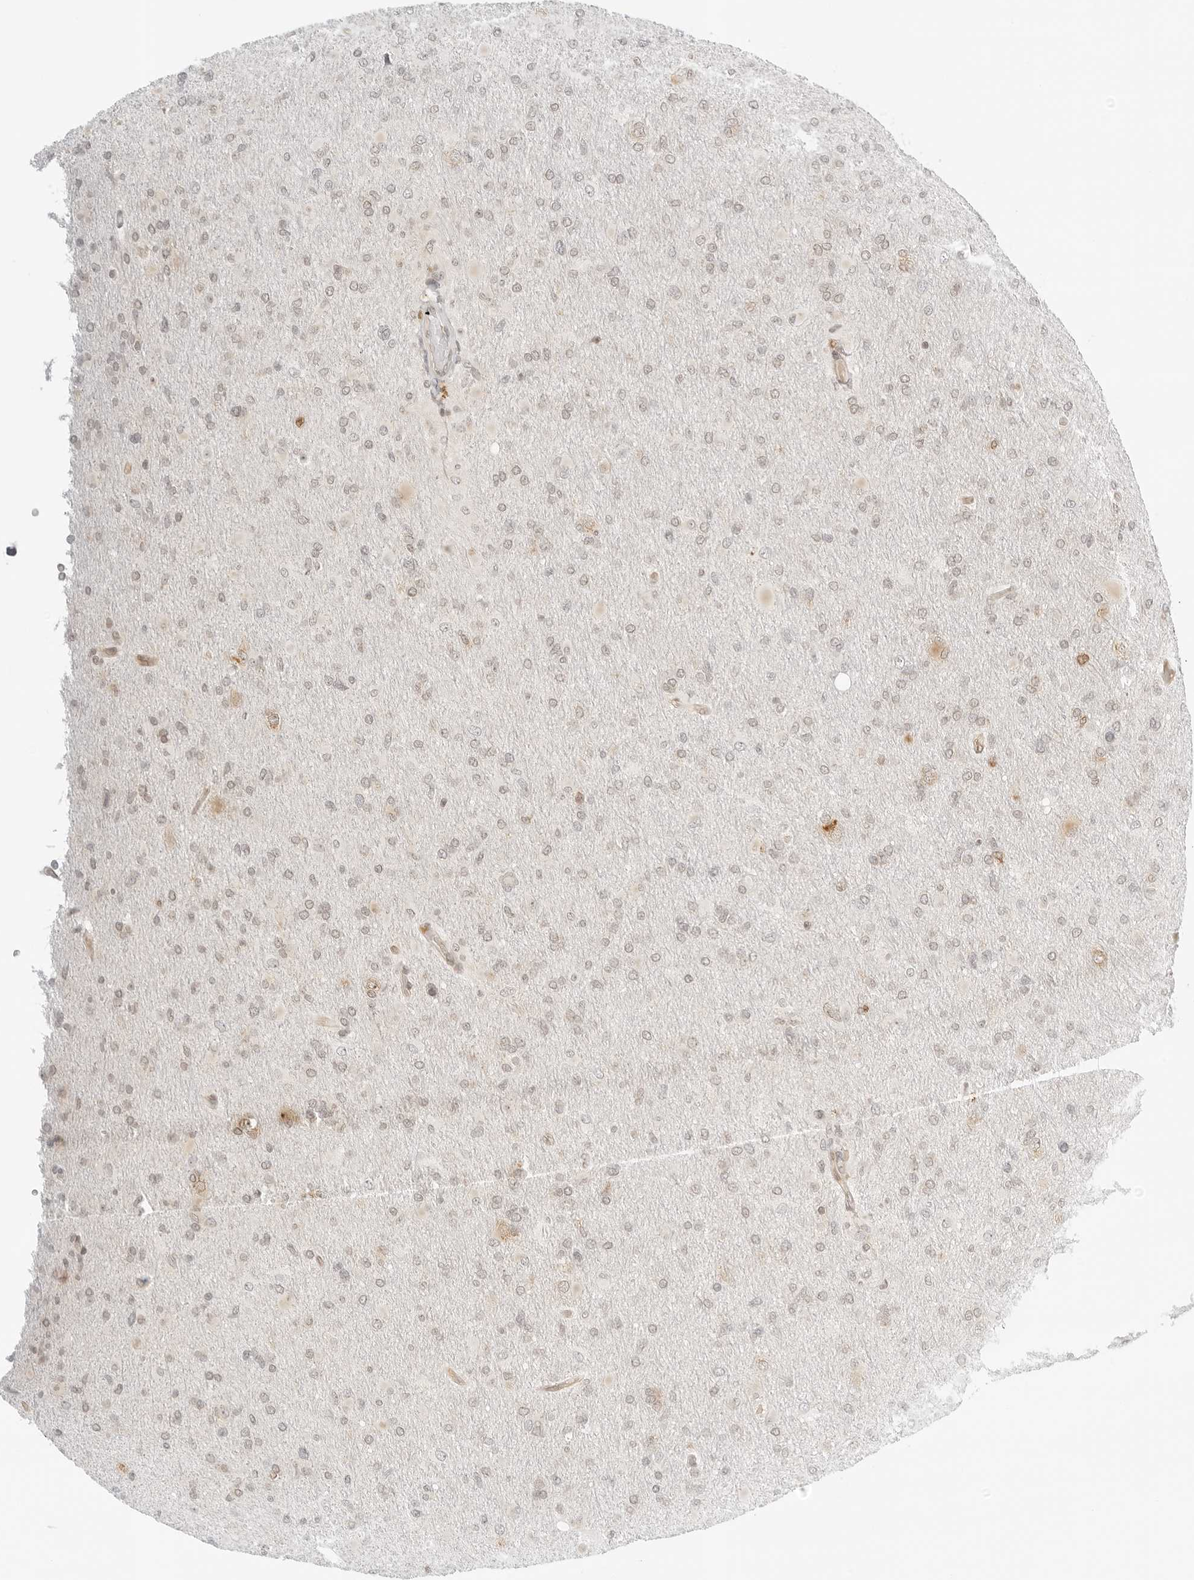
{"staining": {"intensity": "weak", "quantity": ">75%", "location": "nuclear"}, "tissue": "glioma", "cell_type": "Tumor cells", "image_type": "cancer", "snomed": [{"axis": "morphology", "description": "Glioma, malignant, High grade"}, {"axis": "topography", "description": "Cerebral cortex"}], "caption": "Immunohistochemistry histopathology image of human malignant glioma (high-grade) stained for a protein (brown), which shows low levels of weak nuclear positivity in about >75% of tumor cells.", "gene": "EIF4G1", "patient": {"sex": "female", "age": 36}}